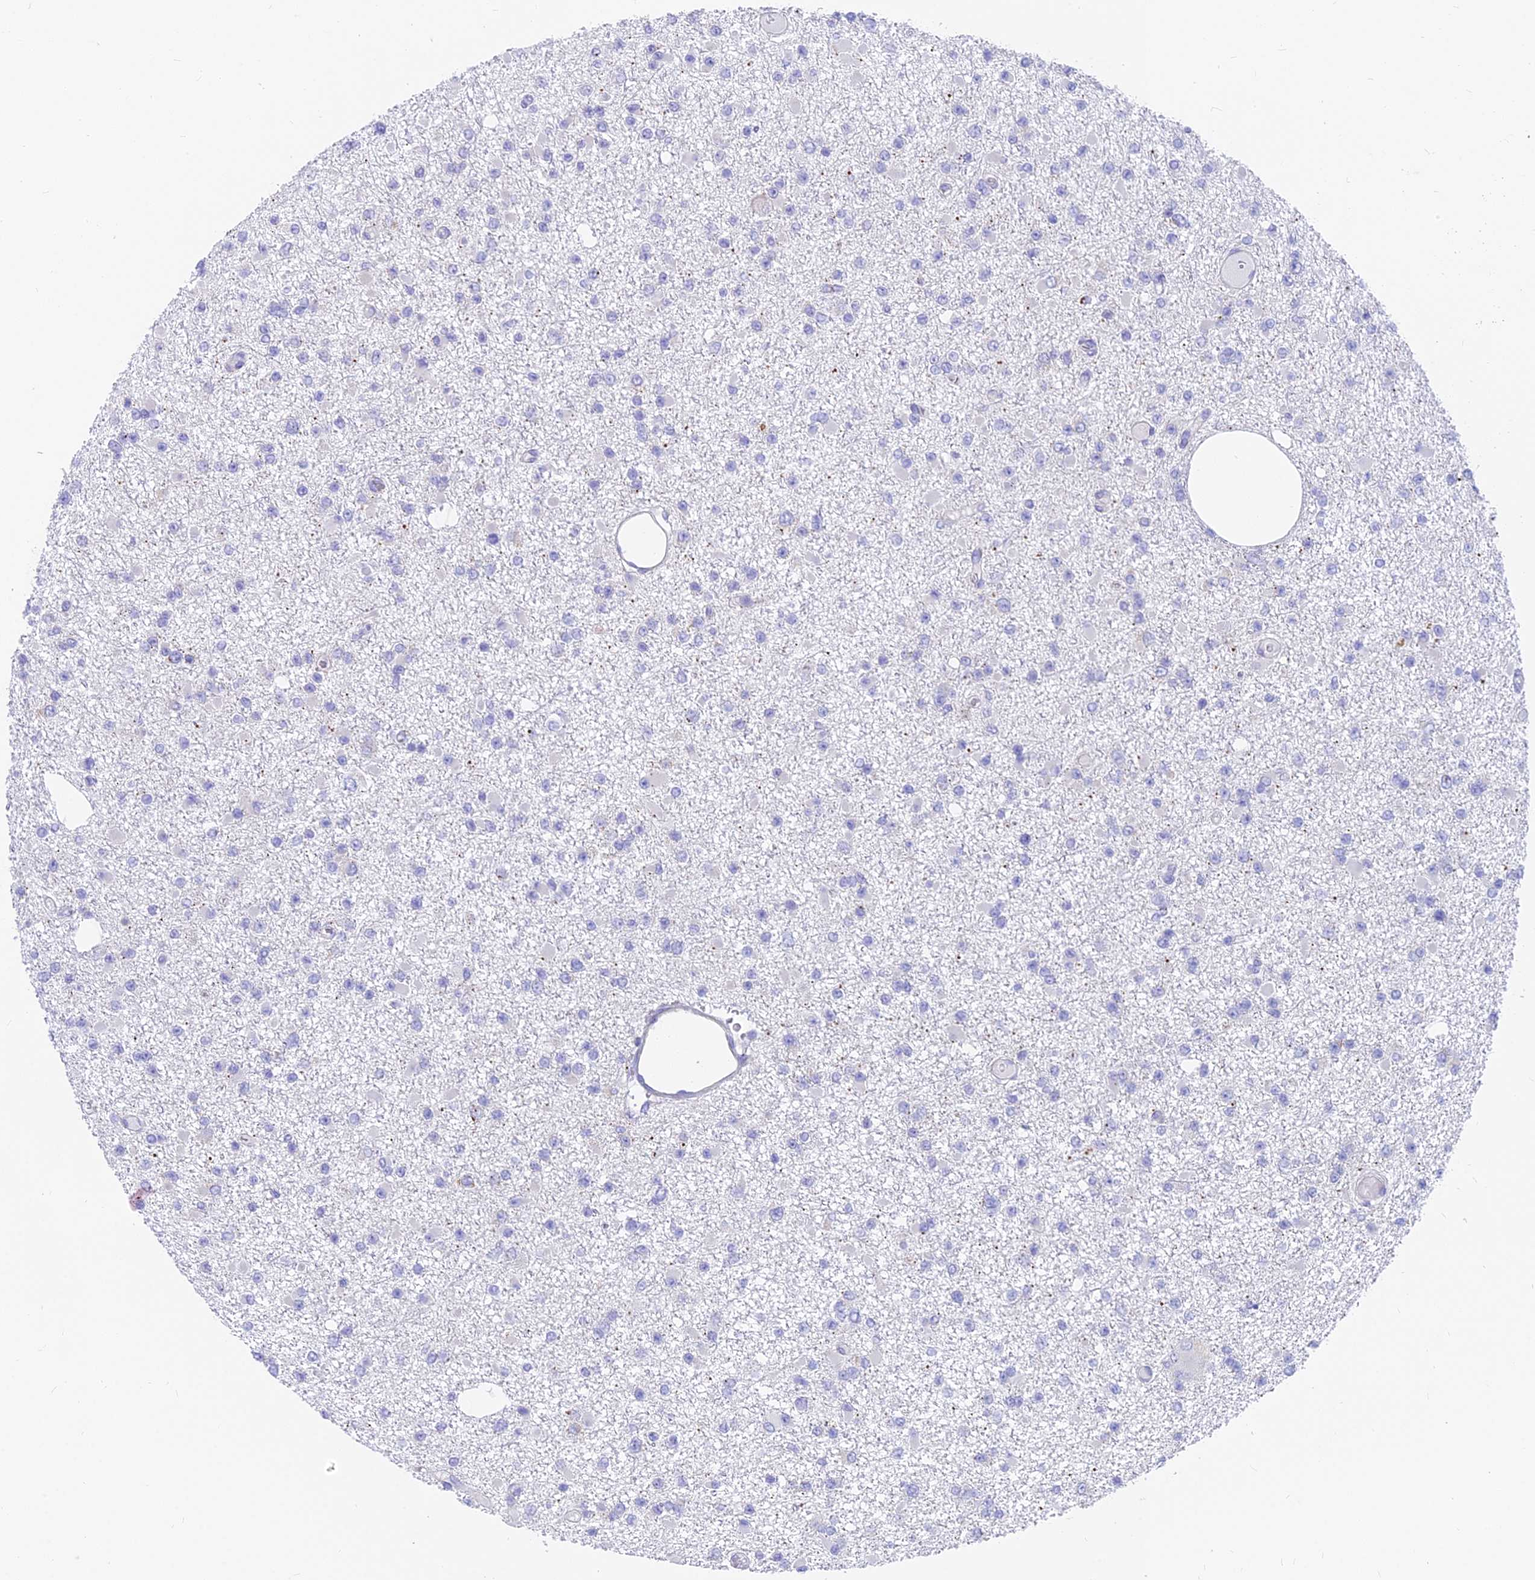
{"staining": {"intensity": "negative", "quantity": "none", "location": "none"}, "tissue": "glioma", "cell_type": "Tumor cells", "image_type": "cancer", "snomed": [{"axis": "morphology", "description": "Glioma, malignant, Low grade"}, {"axis": "topography", "description": "Brain"}], "caption": "Tumor cells are negative for protein expression in human malignant glioma (low-grade).", "gene": "MVB12A", "patient": {"sex": "female", "age": 22}}